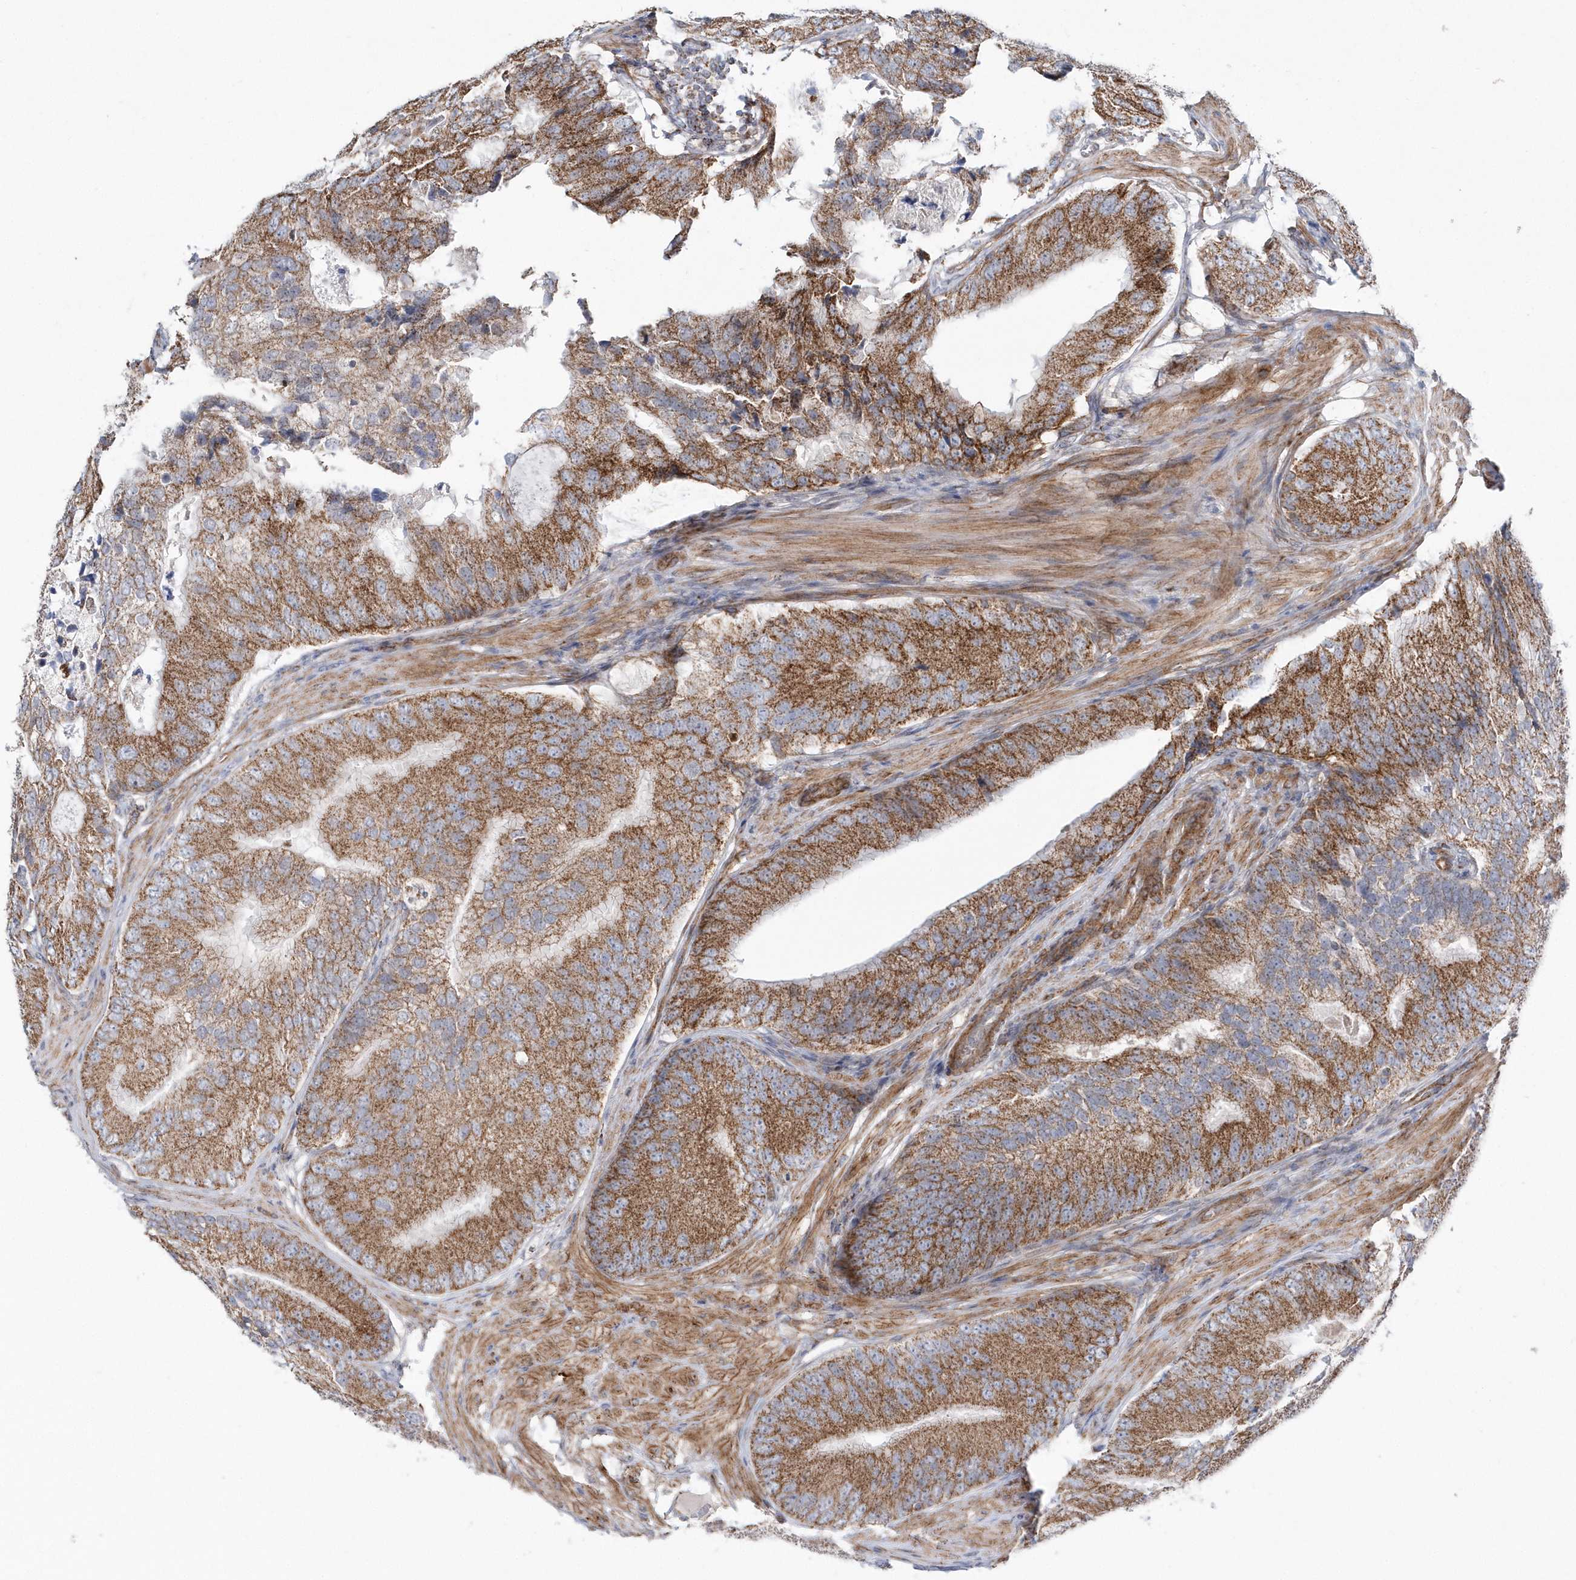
{"staining": {"intensity": "moderate", "quantity": ">75%", "location": "cytoplasmic/membranous"}, "tissue": "prostate cancer", "cell_type": "Tumor cells", "image_type": "cancer", "snomed": [{"axis": "morphology", "description": "Adenocarcinoma, High grade"}, {"axis": "topography", "description": "Prostate"}], "caption": "Human prostate adenocarcinoma (high-grade) stained with a brown dye displays moderate cytoplasmic/membranous positive staining in approximately >75% of tumor cells.", "gene": "OPA1", "patient": {"sex": "male", "age": 70}}